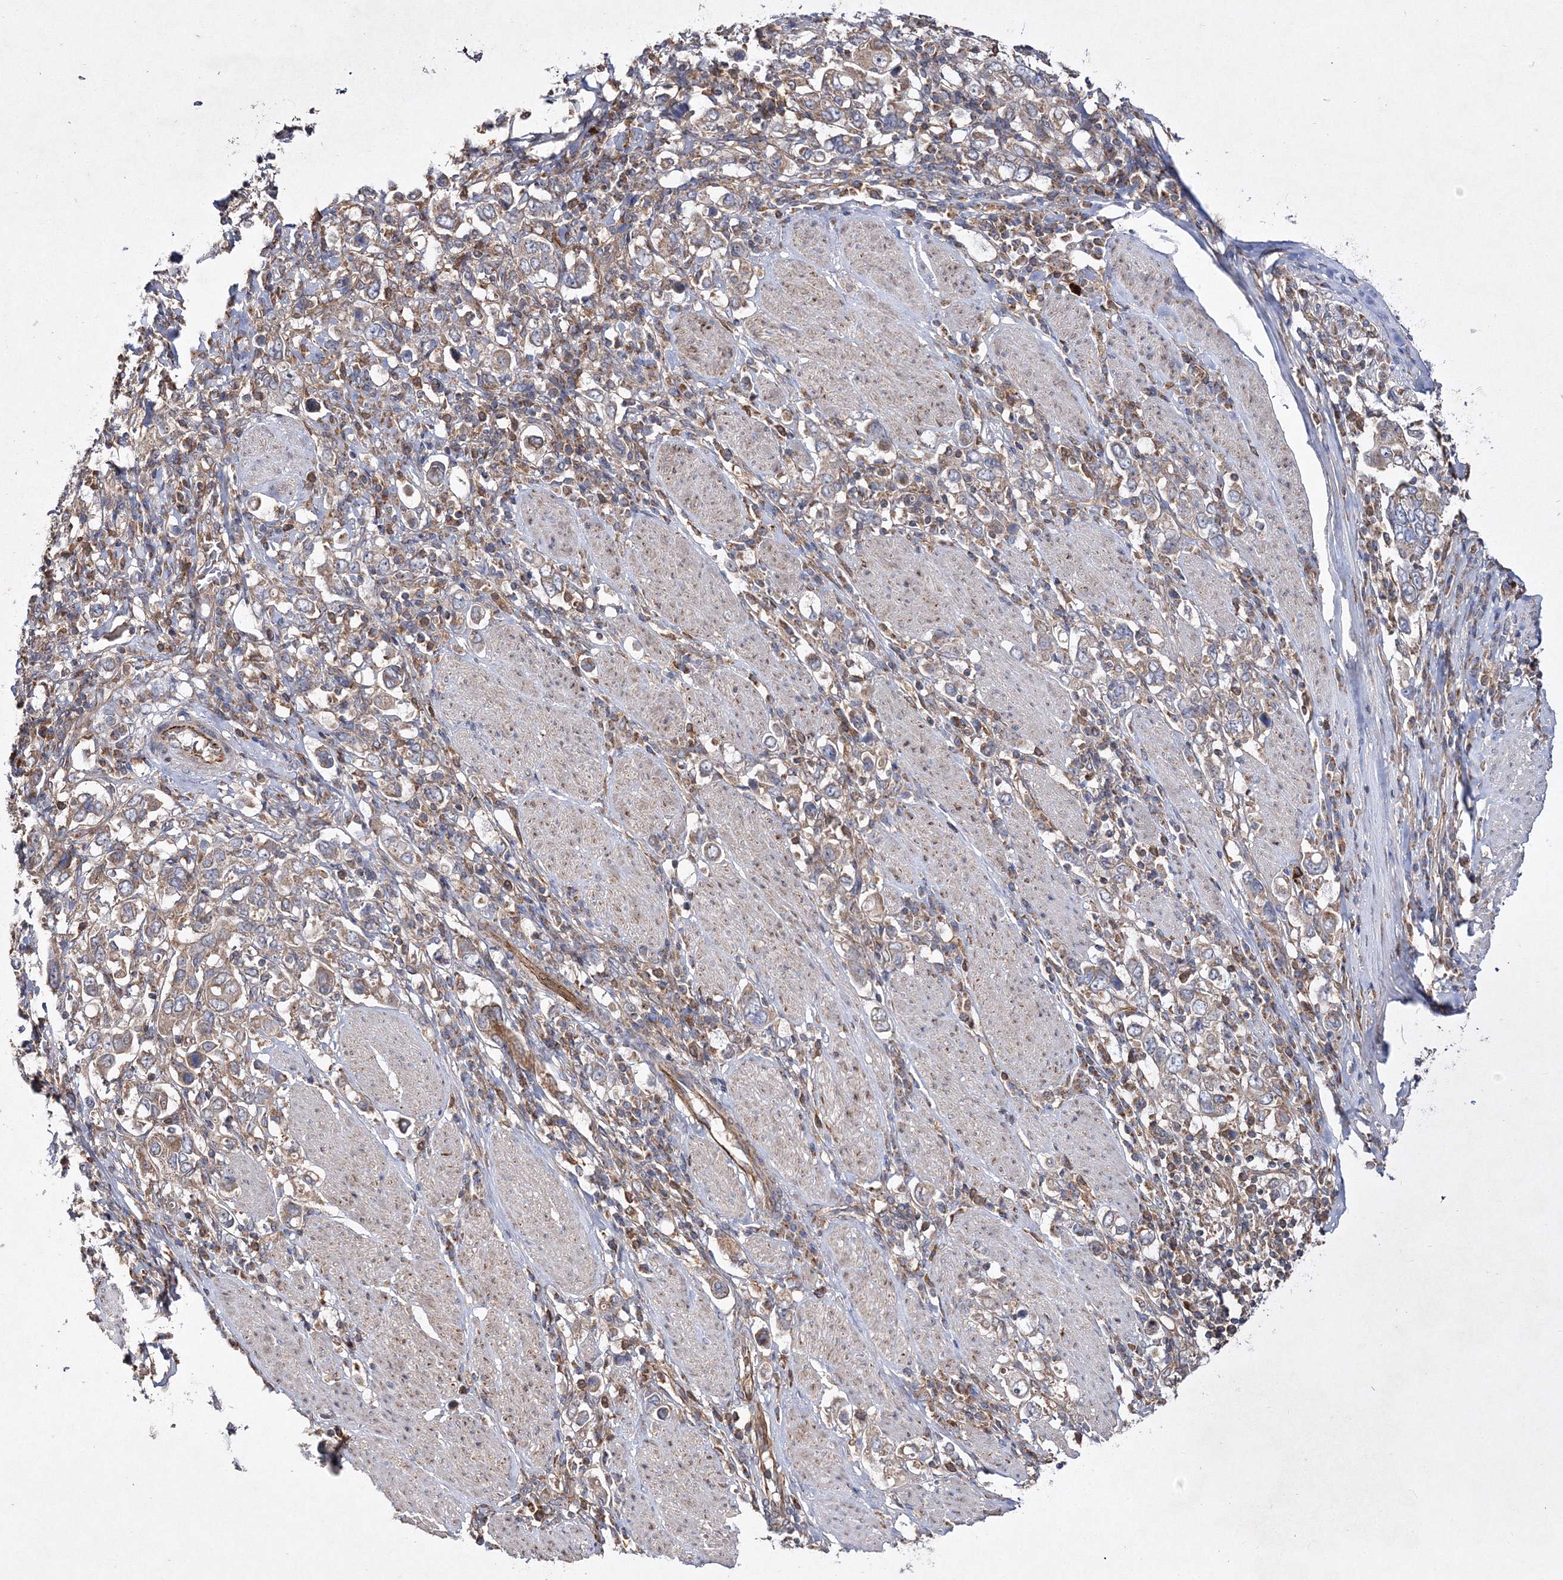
{"staining": {"intensity": "weak", "quantity": "<25%", "location": "cytoplasmic/membranous"}, "tissue": "stomach cancer", "cell_type": "Tumor cells", "image_type": "cancer", "snomed": [{"axis": "morphology", "description": "Adenocarcinoma, NOS"}, {"axis": "topography", "description": "Stomach, upper"}], "caption": "Immunohistochemistry image of stomach adenocarcinoma stained for a protein (brown), which reveals no positivity in tumor cells.", "gene": "DNAJC13", "patient": {"sex": "male", "age": 62}}